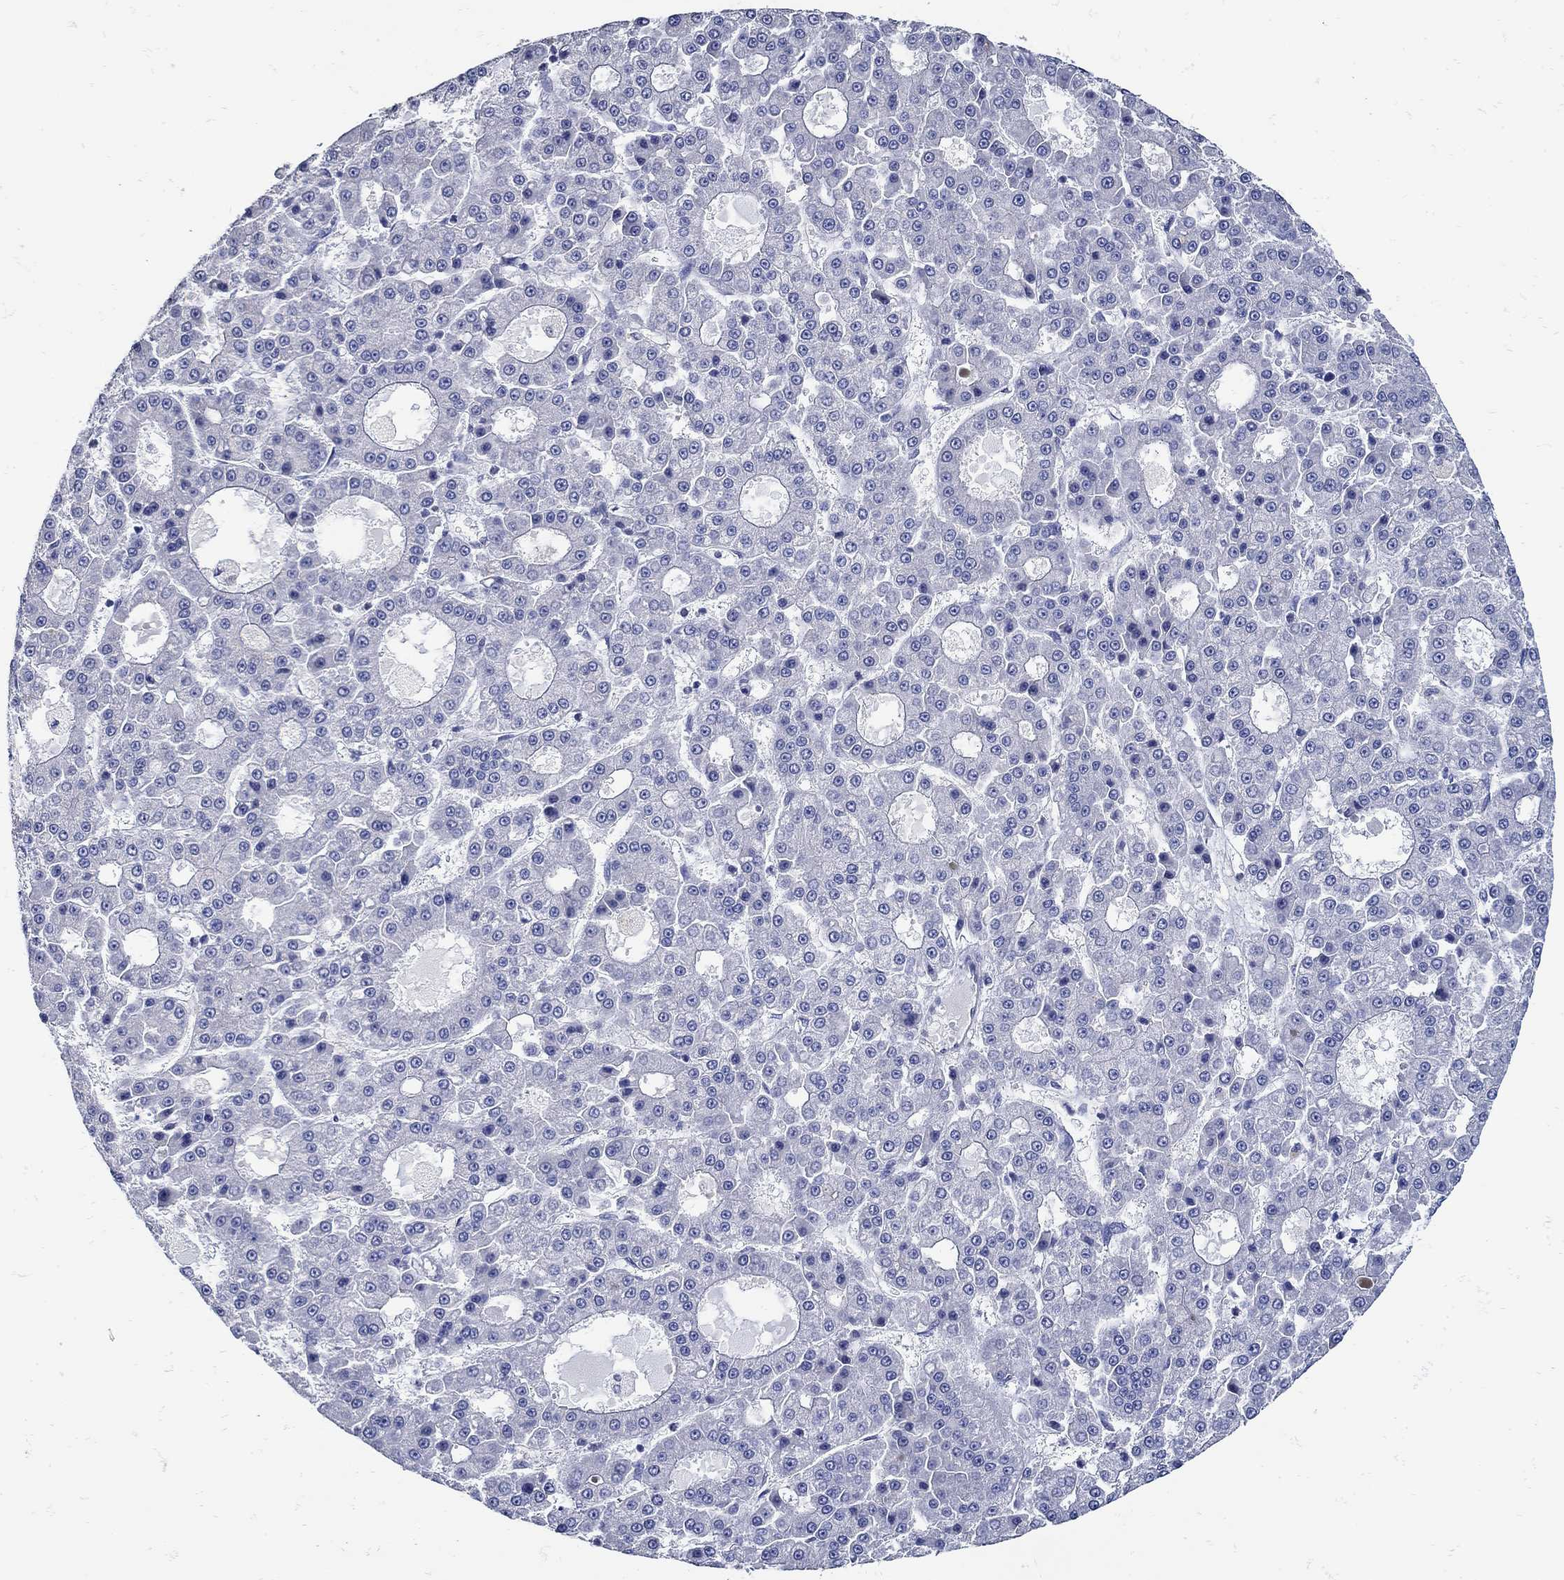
{"staining": {"intensity": "negative", "quantity": "none", "location": "none"}, "tissue": "liver cancer", "cell_type": "Tumor cells", "image_type": "cancer", "snomed": [{"axis": "morphology", "description": "Carcinoma, Hepatocellular, NOS"}, {"axis": "topography", "description": "Liver"}], "caption": "IHC of liver cancer displays no expression in tumor cells.", "gene": "KCNN3", "patient": {"sex": "male", "age": 70}}